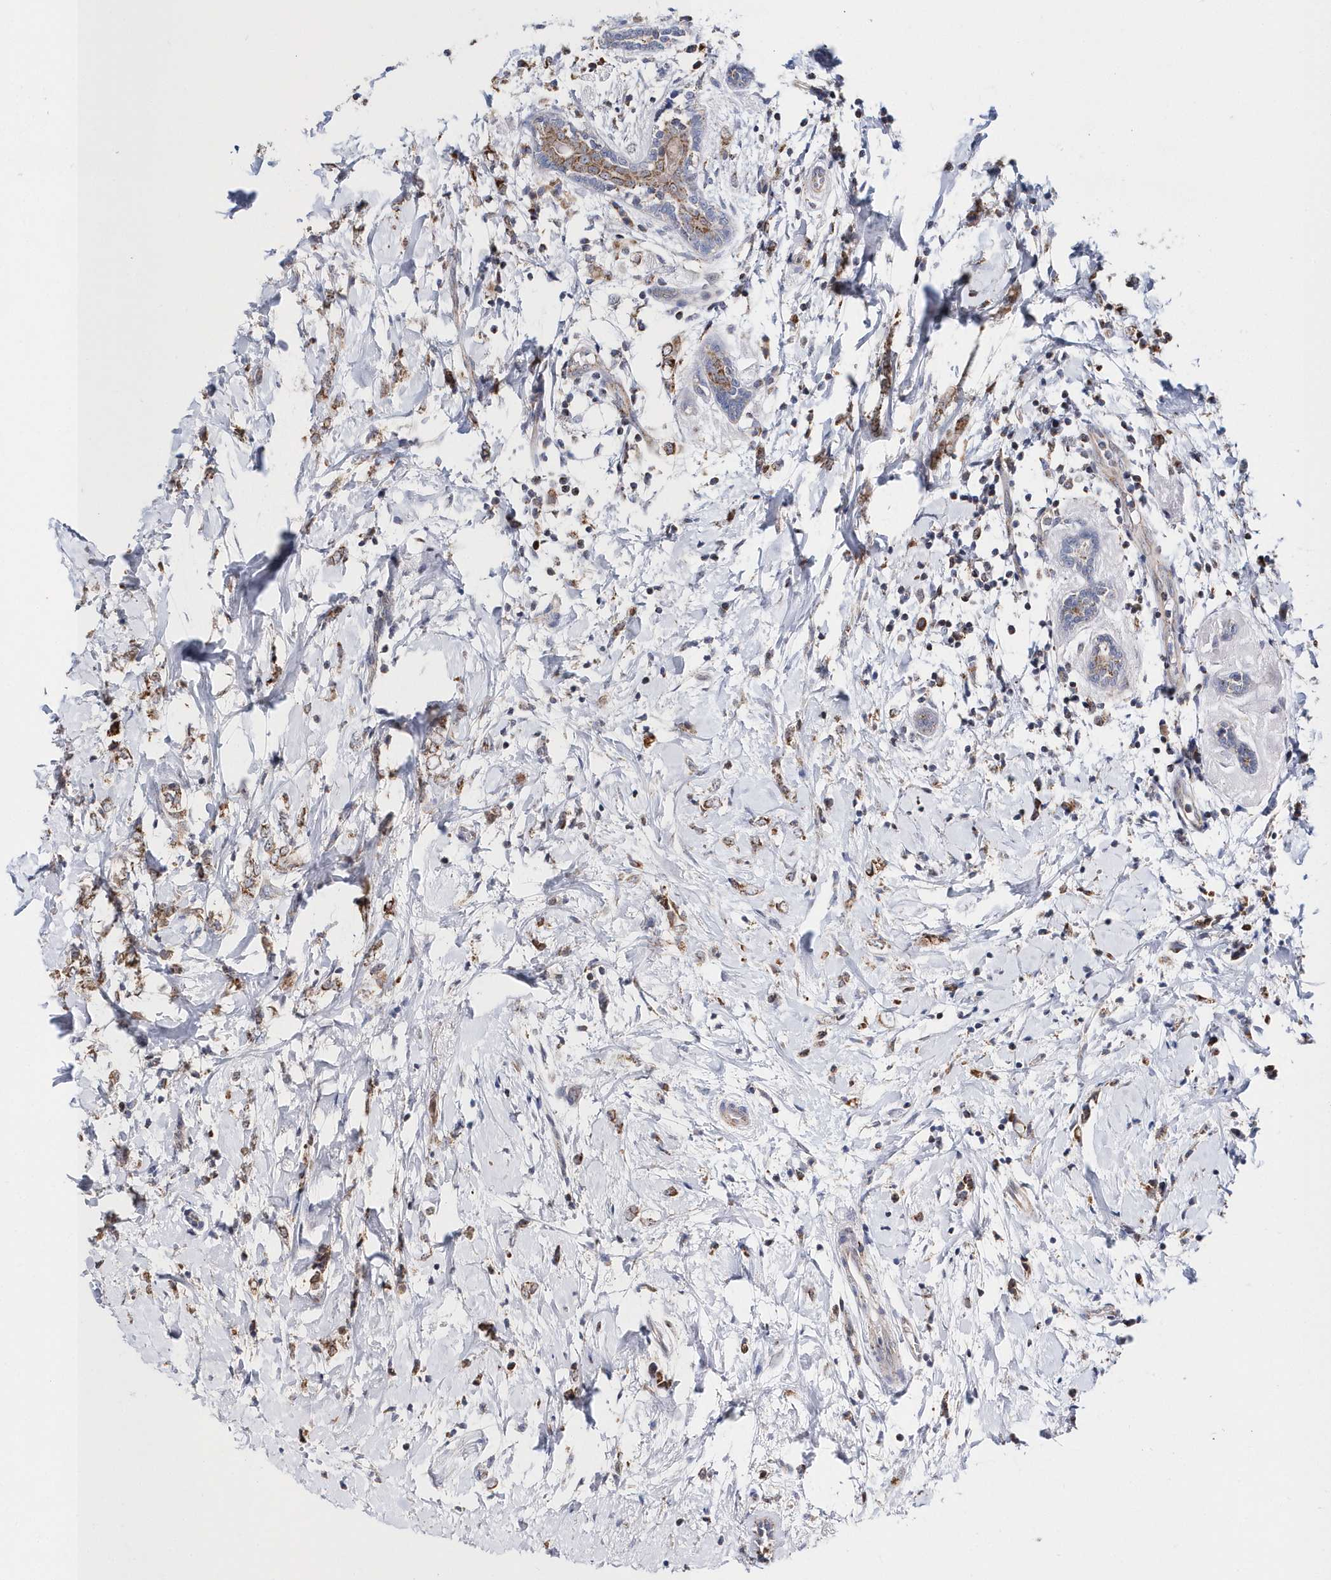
{"staining": {"intensity": "moderate", "quantity": ">75%", "location": "cytoplasmic/membranous"}, "tissue": "breast cancer", "cell_type": "Tumor cells", "image_type": "cancer", "snomed": [{"axis": "morphology", "description": "Normal tissue, NOS"}, {"axis": "morphology", "description": "Lobular carcinoma"}, {"axis": "topography", "description": "Breast"}], "caption": "A high-resolution micrograph shows IHC staining of breast cancer (lobular carcinoma), which reveals moderate cytoplasmic/membranous expression in about >75% of tumor cells.", "gene": "SPATA5", "patient": {"sex": "female", "age": 47}}